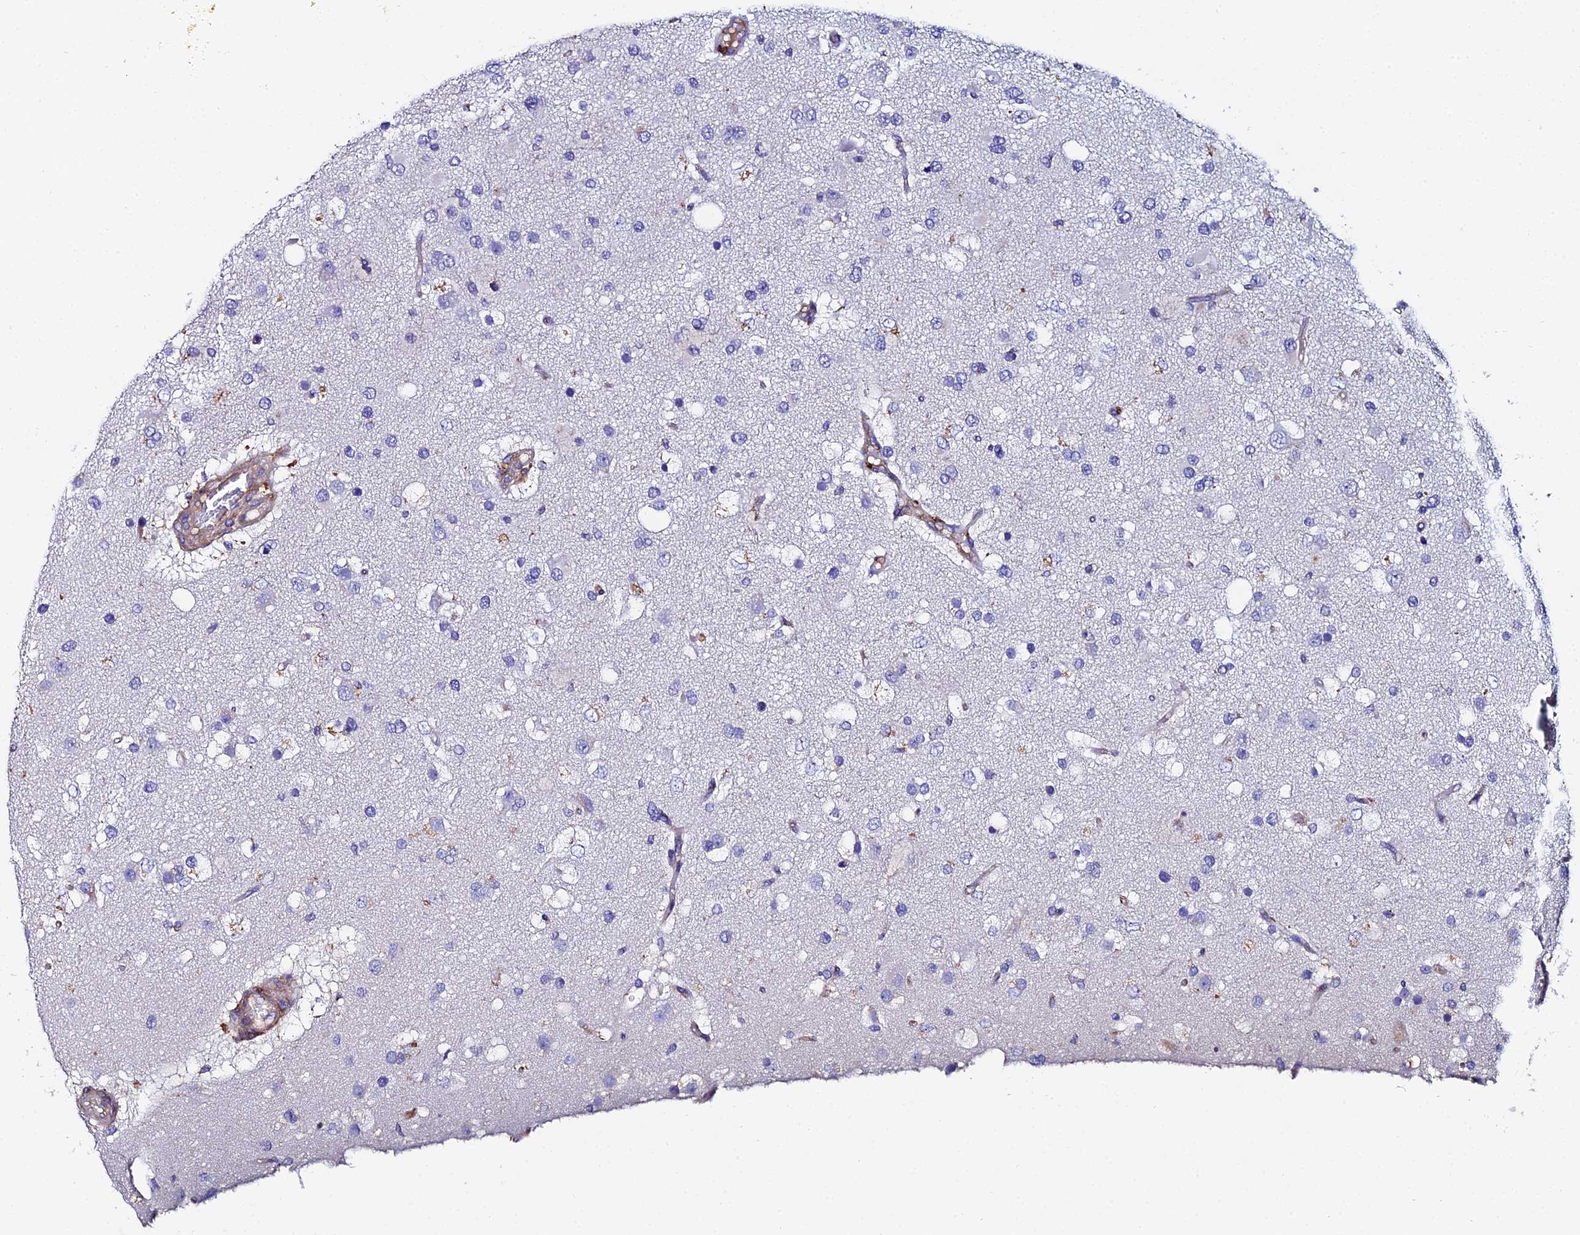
{"staining": {"intensity": "negative", "quantity": "none", "location": "none"}, "tissue": "glioma", "cell_type": "Tumor cells", "image_type": "cancer", "snomed": [{"axis": "morphology", "description": "Glioma, malignant, High grade"}, {"axis": "topography", "description": "Brain"}], "caption": "Immunohistochemical staining of human glioma shows no significant positivity in tumor cells.", "gene": "C6", "patient": {"sex": "male", "age": 53}}